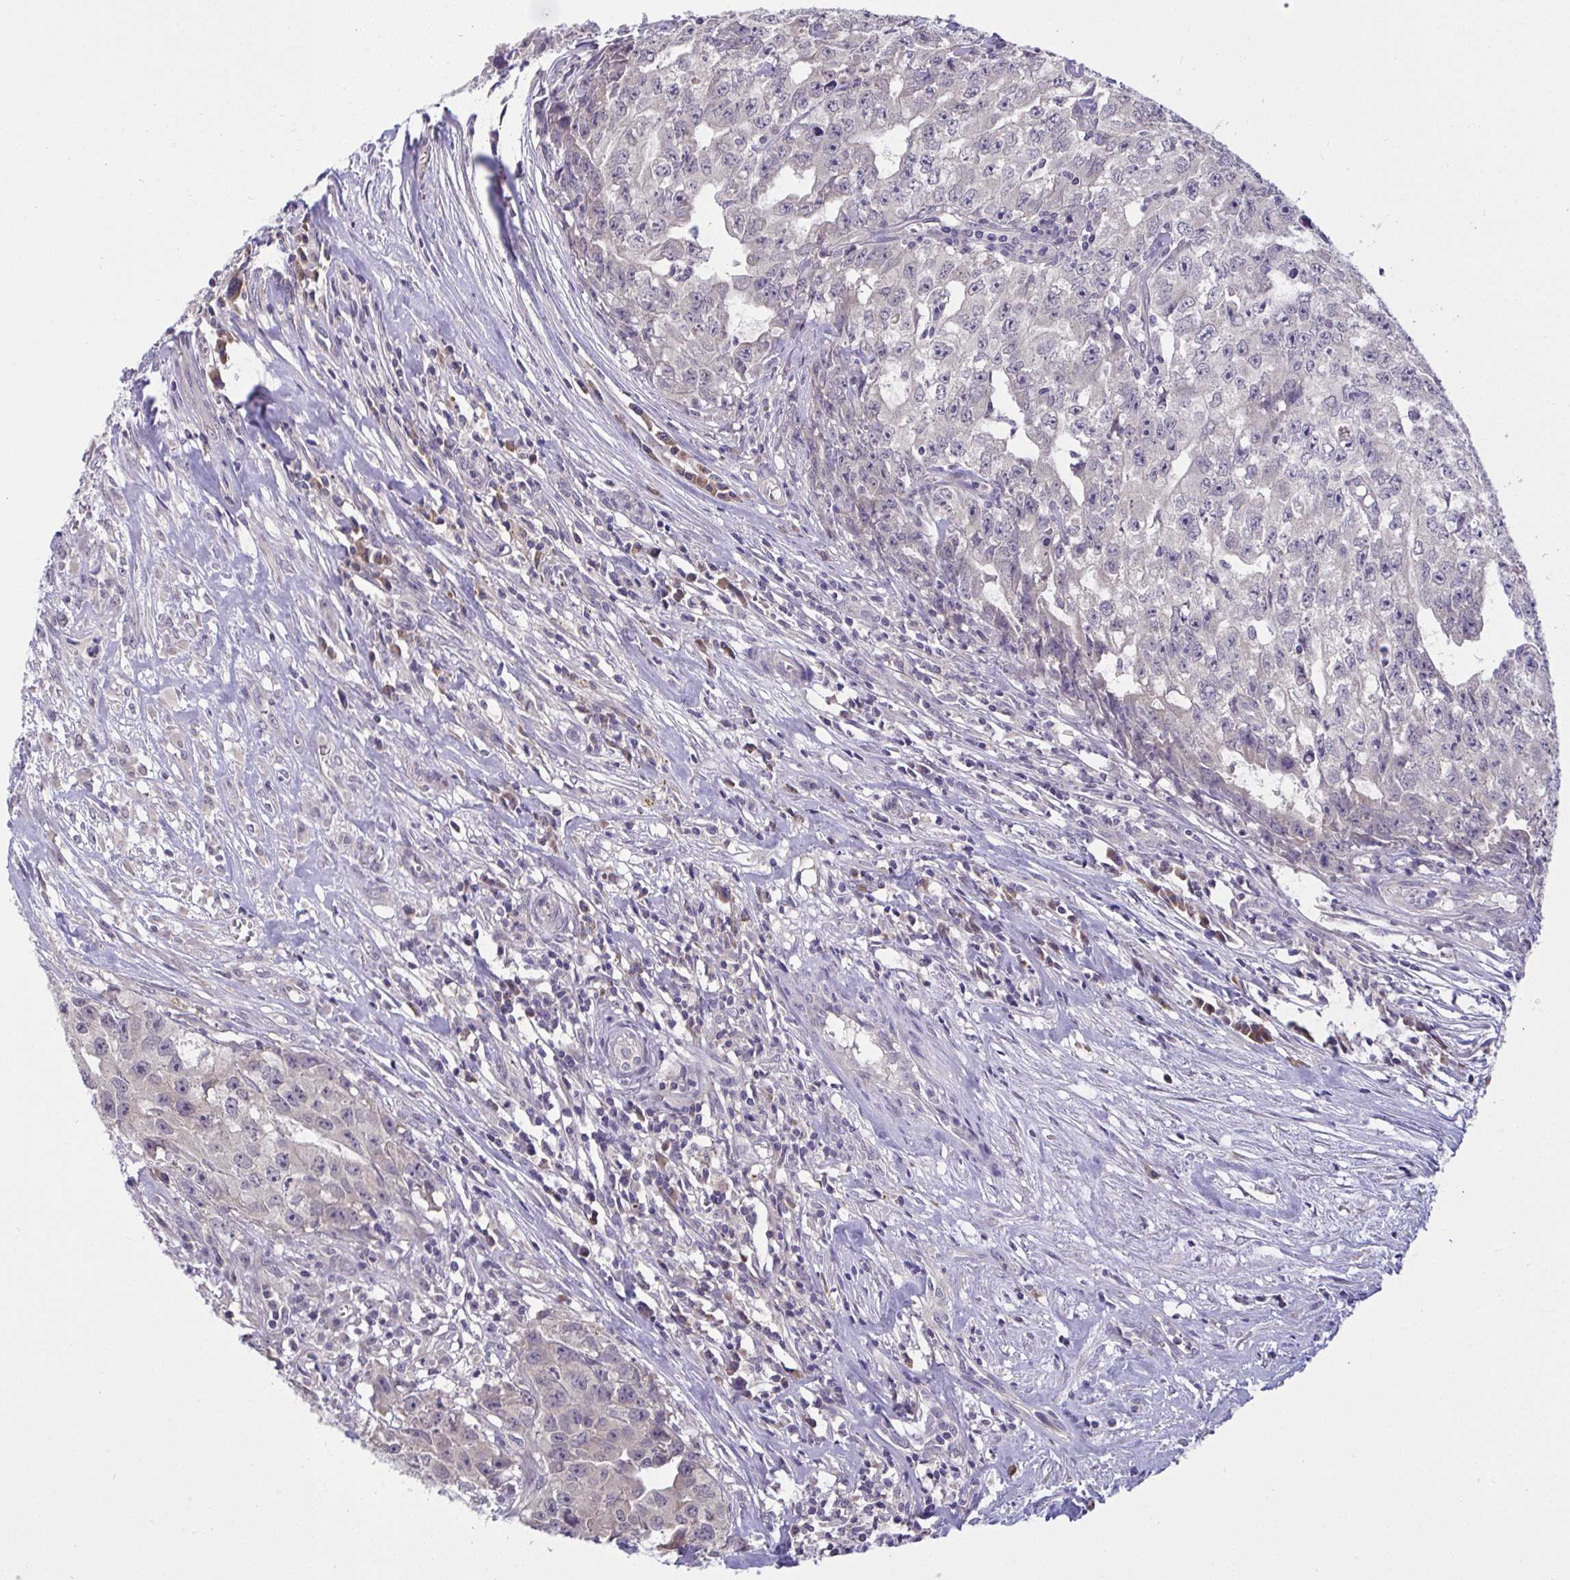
{"staining": {"intensity": "negative", "quantity": "none", "location": "none"}, "tissue": "testis cancer", "cell_type": "Tumor cells", "image_type": "cancer", "snomed": [{"axis": "morphology", "description": "Carcinoma, Embryonal, NOS"}, {"axis": "morphology", "description": "Teratoma, malignant, NOS"}, {"axis": "topography", "description": "Testis"}], "caption": "High magnification brightfield microscopy of testis cancer (teratoma (malignant)) stained with DAB (brown) and counterstained with hematoxylin (blue): tumor cells show no significant staining.", "gene": "TMEM41A", "patient": {"sex": "male", "age": 24}}